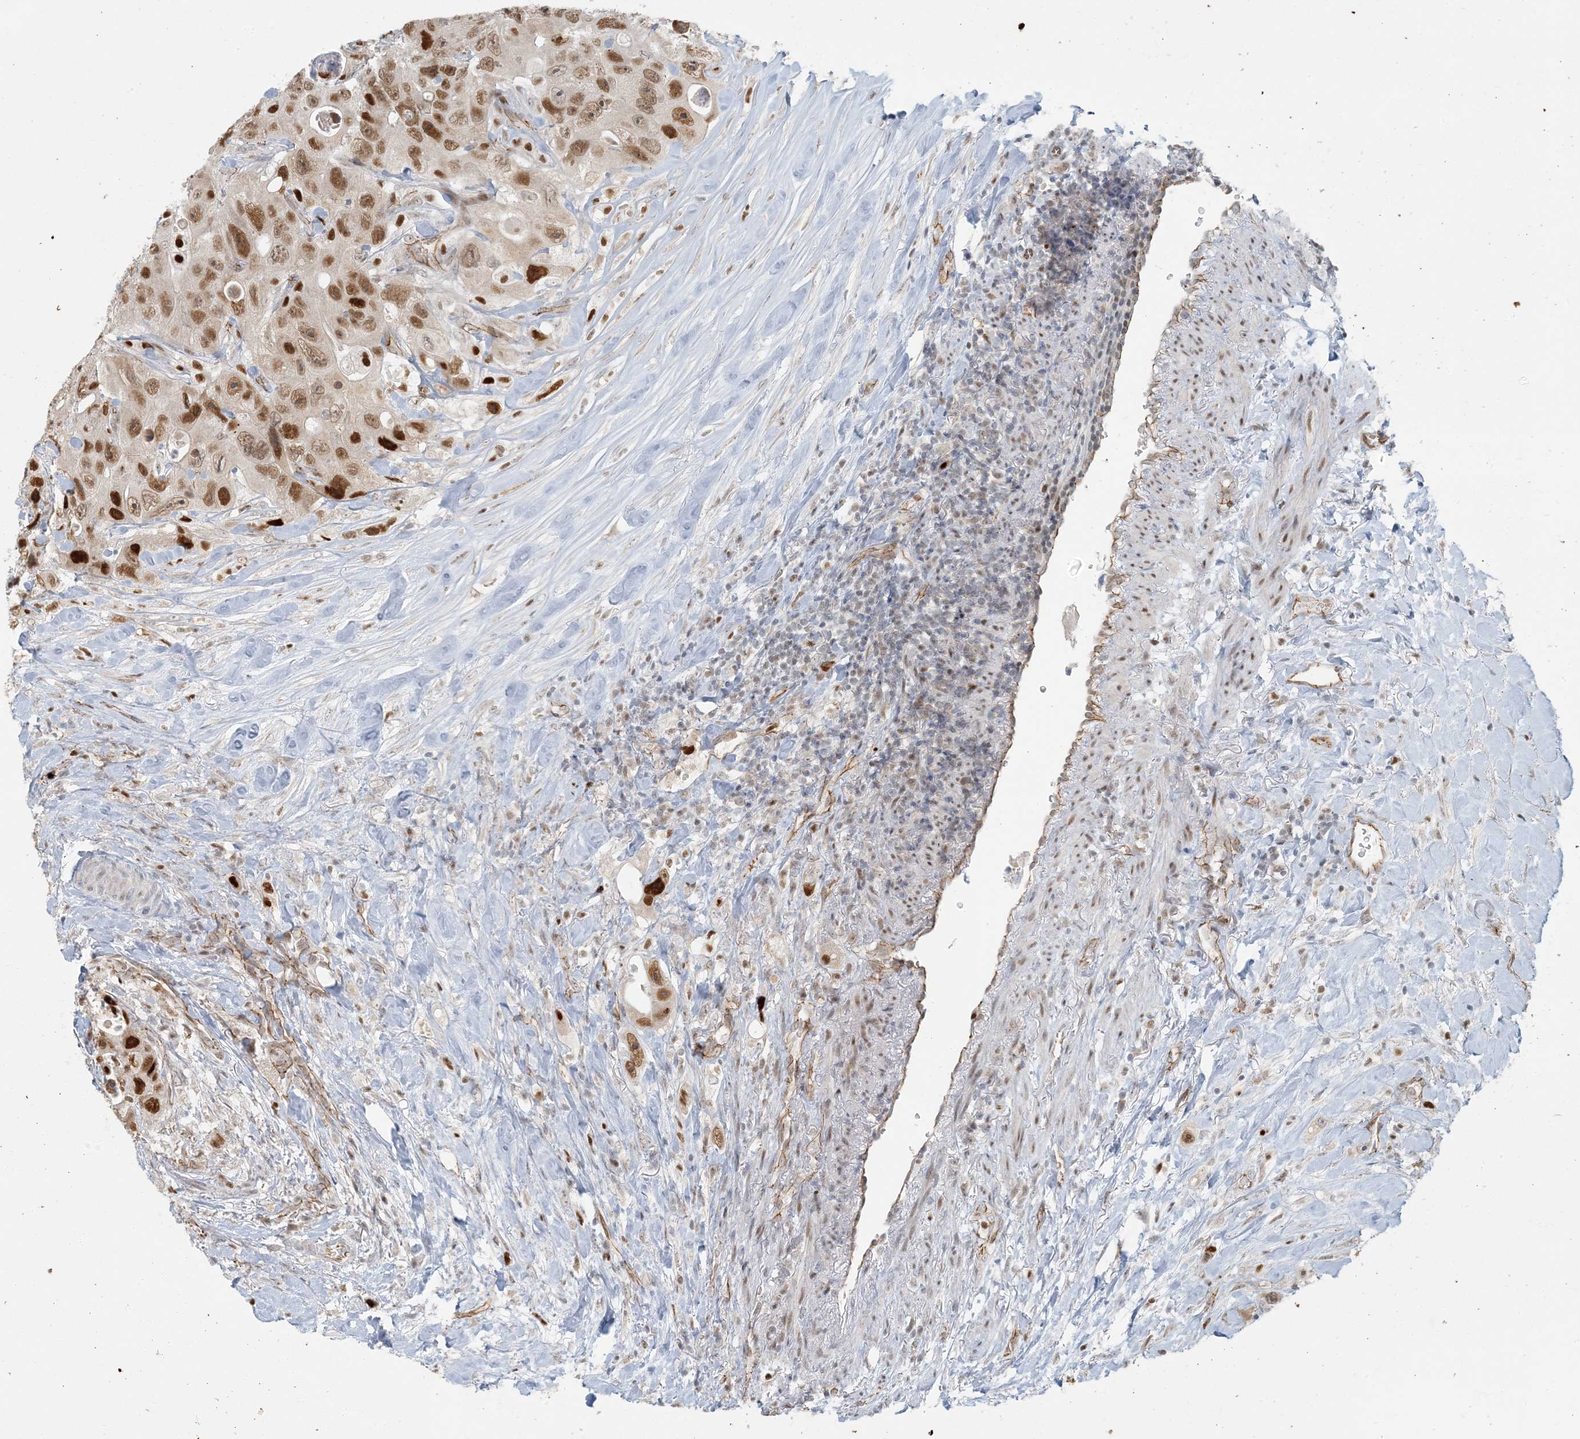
{"staining": {"intensity": "strong", "quantity": ">75%", "location": "nuclear"}, "tissue": "colorectal cancer", "cell_type": "Tumor cells", "image_type": "cancer", "snomed": [{"axis": "morphology", "description": "Adenocarcinoma, NOS"}, {"axis": "topography", "description": "Colon"}], "caption": "Protein expression analysis of colorectal cancer shows strong nuclear positivity in approximately >75% of tumor cells.", "gene": "AK9", "patient": {"sex": "female", "age": 46}}